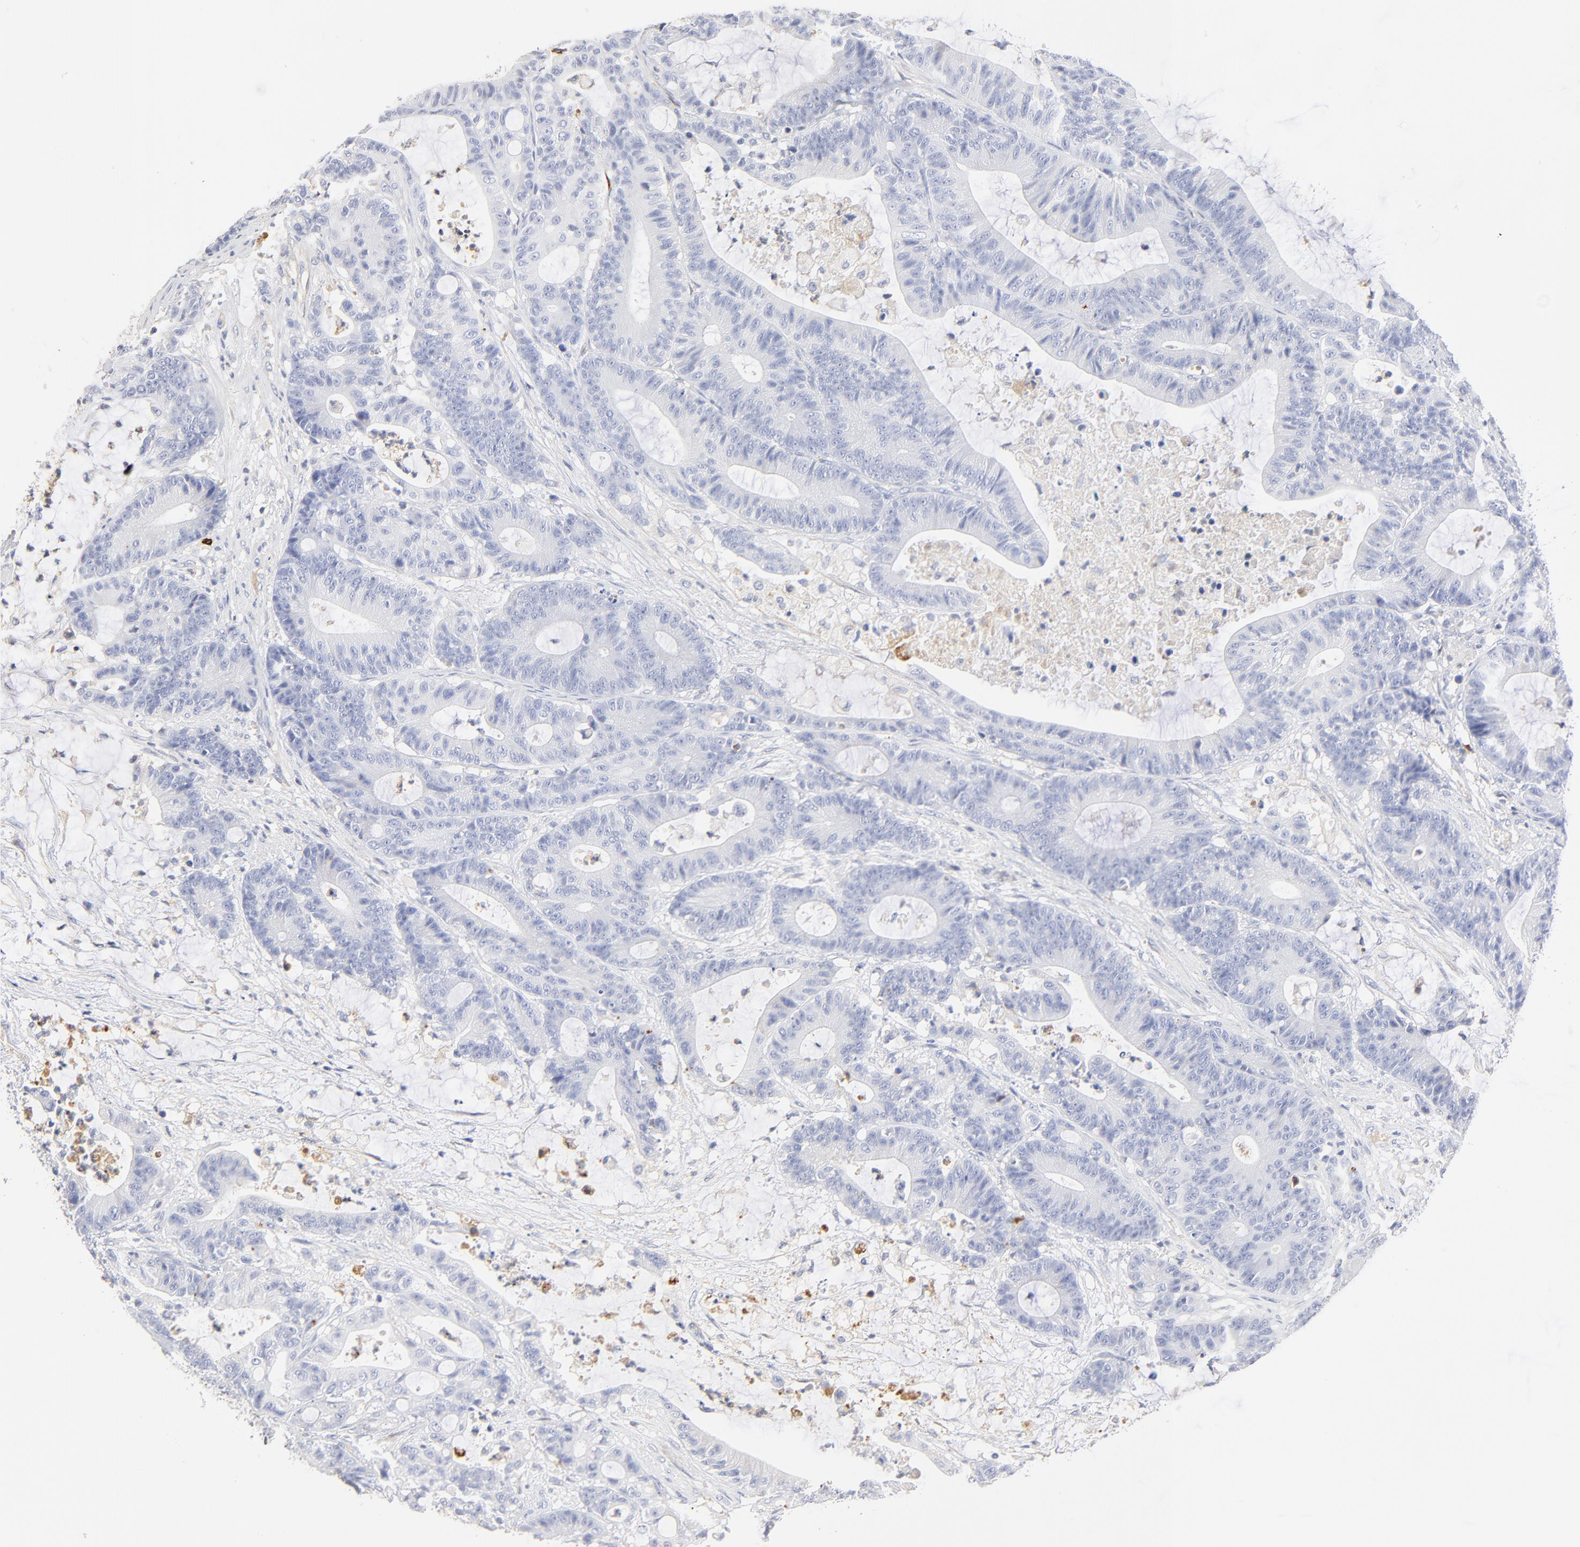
{"staining": {"intensity": "negative", "quantity": "none", "location": "none"}, "tissue": "colorectal cancer", "cell_type": "Tumor cells", "image_type": "cancer", "snomed": [{"axis": "morphology", "description": "Adenocarcinoma, NOS"}, {"axis": "topography", "description": "Colon"}], "caption": "DAB (3,3'-diaminobenzidine) immunohistochemical staining of human colorectal cancer exhibits no significant expression in tumor cells.", "gene": "MDGA2", "patient": {"sex": "female", "age": 84}}